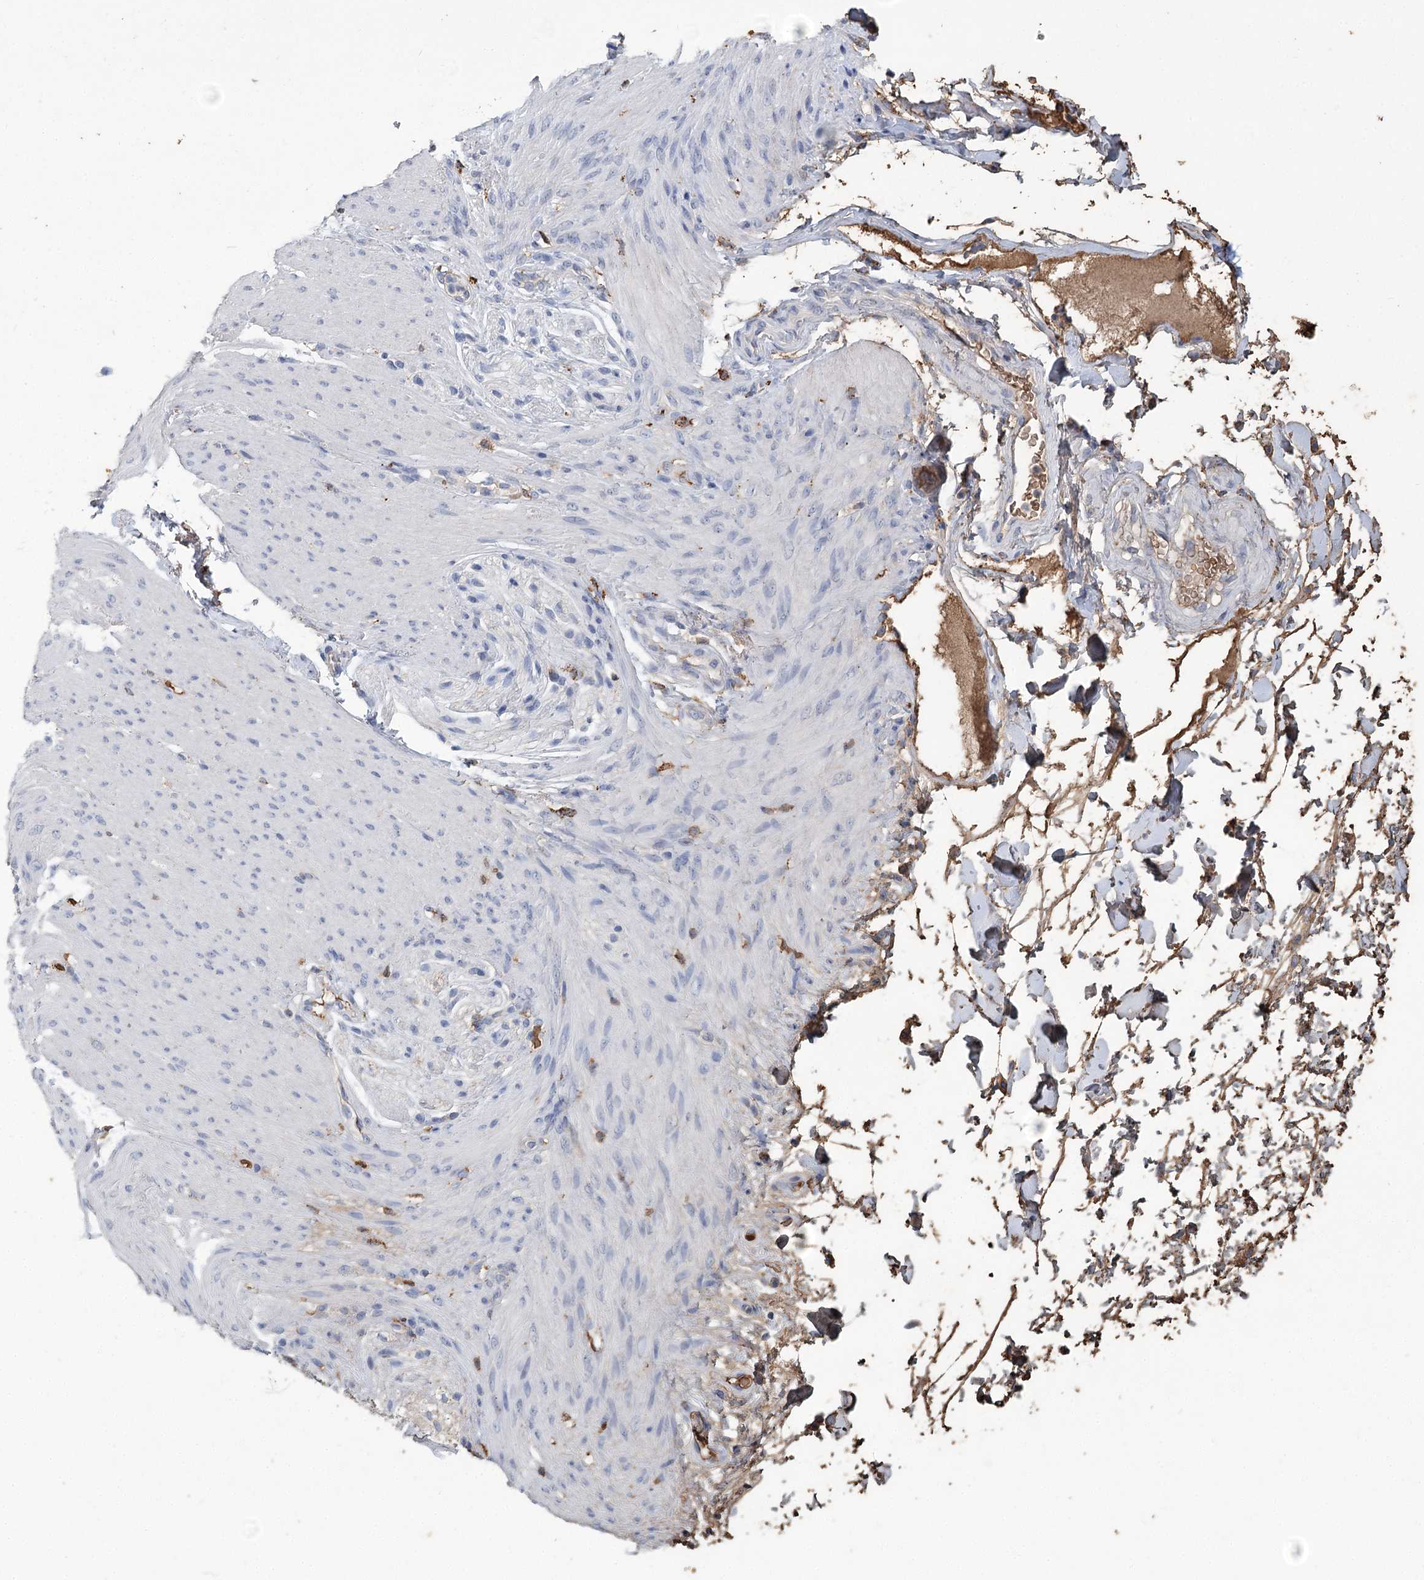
{"staining": {"intensity": "moderate", "quantity": ">75%", "location": "cytoplasmic/membranous"}, "tissue": "adipose tissue", "cell_type": "Adipocytes", "image_type": "normal", "snomed": [{"axis": "morphology", "description": "Normal tissue, NOS"}, {"axis": "topography", "description": "Colon"}, {"axis": "topography", "description": "Peripheral nerve tissue"}], "caption": "Adipose tissue stained for a protein (brown) reveals moderate cytoplasmic/membranous positive staining in about >75% of adipocytes.", "gene": "HBA1", "patient": {"sex": "female", "age": 61}}